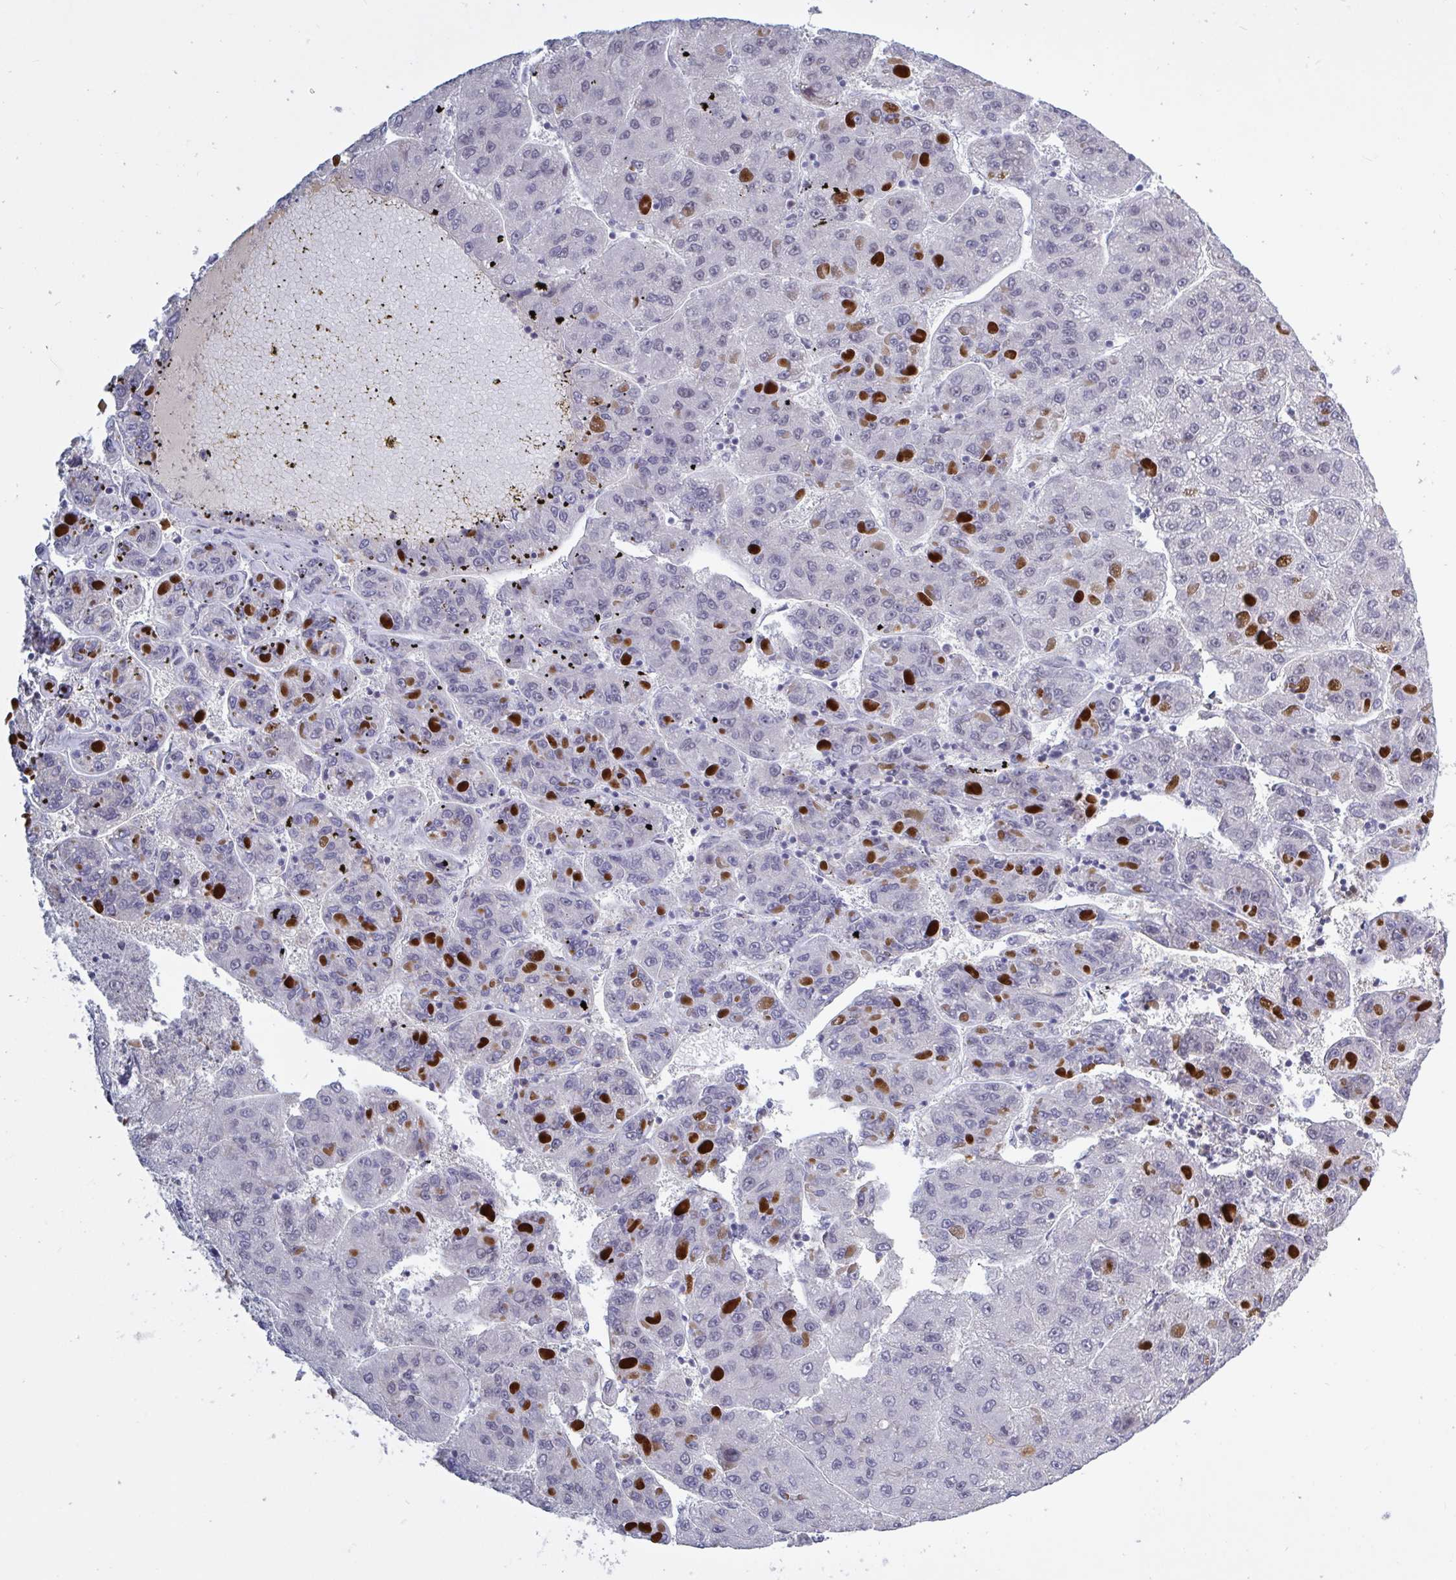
{"staining": {"intensity": "negative", "quantity": "none", "location": "none"}, "tissue": "liver cancer", "cell_type": "Tumor cells", "image_type": "cancer", "snomed": [{"axis": "morphology", "description": "Carcinoma, Hepatocellular, NOS"}, {"axis": "topography", "description": "Liver"}], "caption": "This is an immunohistochemistry (IHC) image of human liver hepatocellular carcinoma. There is no expression in tumor cells.", "gene": "BCL7B", "patient": {"sex": "female", "age": 82}}